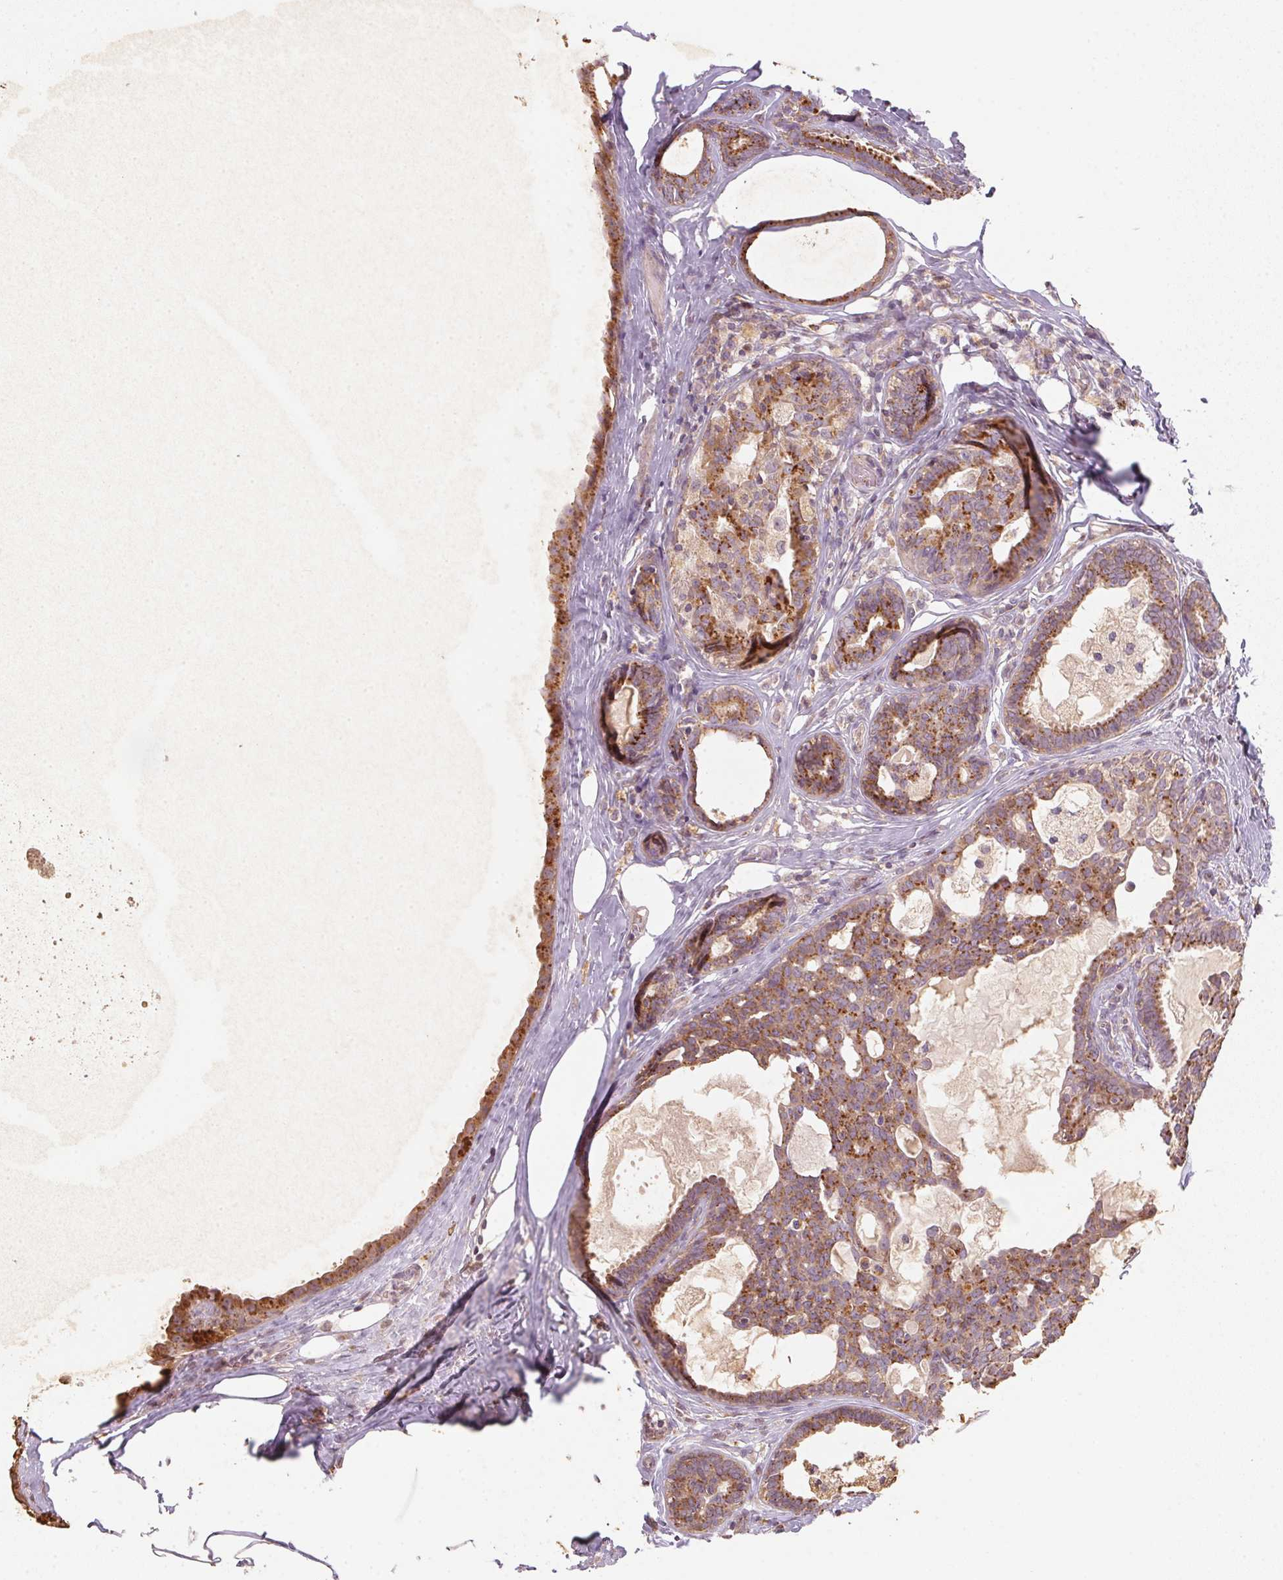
{"staining": {"intensity": "moderate", "quantity": ">75%", "location": "cytoplasmic/membranous"}, "tissue": "breast cancer", "cell_type": "Tumor cells", "image_type": "cancer", "snomed": [{"axis": "morphology", "description": "Duct carcinoma"}, {"axis": "topography", "description": "Breast"}], "caption": "Human breast cancer (infiltrating ductal carcinoma) stained with a protein marker shows moderate staining in tumor cells.", "gene": "METTL13", "patient": {"sex": "female", "age": 59}}